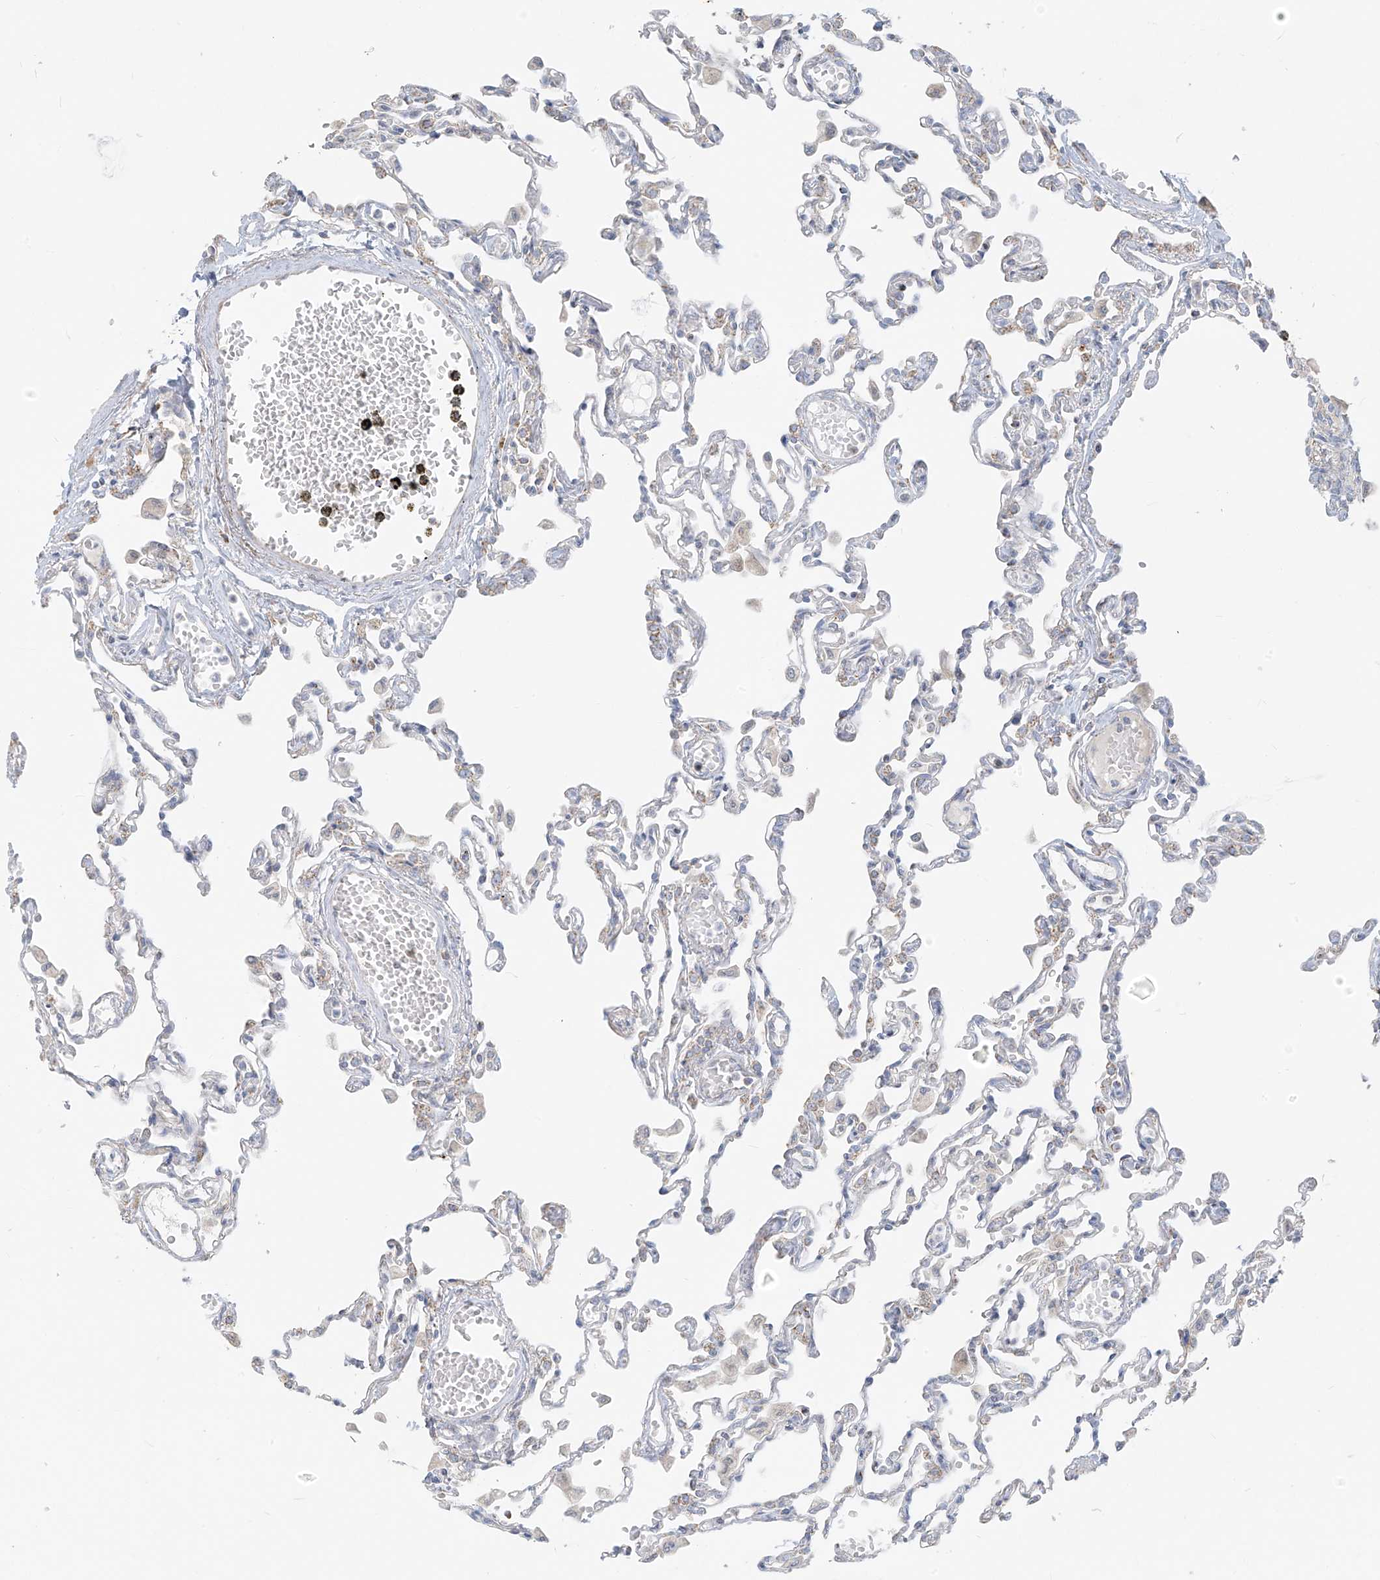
{"staining": {"intensity": "negative", "quantity": "none", "location": "none"}, "tissue": "lung", "cell_type": "Alveolar cells", "image_type": "normal", "snomed": [{"axis": "morphology", "description": "Normal tissue, NOS"}, {"axis": "topography", "description": "Bronchus"}, {"axis": "topography", "description": "Lung"}], "caption": "This image is of unremarkable lung stained with immunohistochemistry (IHC) to label a protein in brown with the nuclei are counter-stained blue. There is no positivity in alveolar cells.", "gene": "UST", "patient": {"sex": "female", "age": 49}}